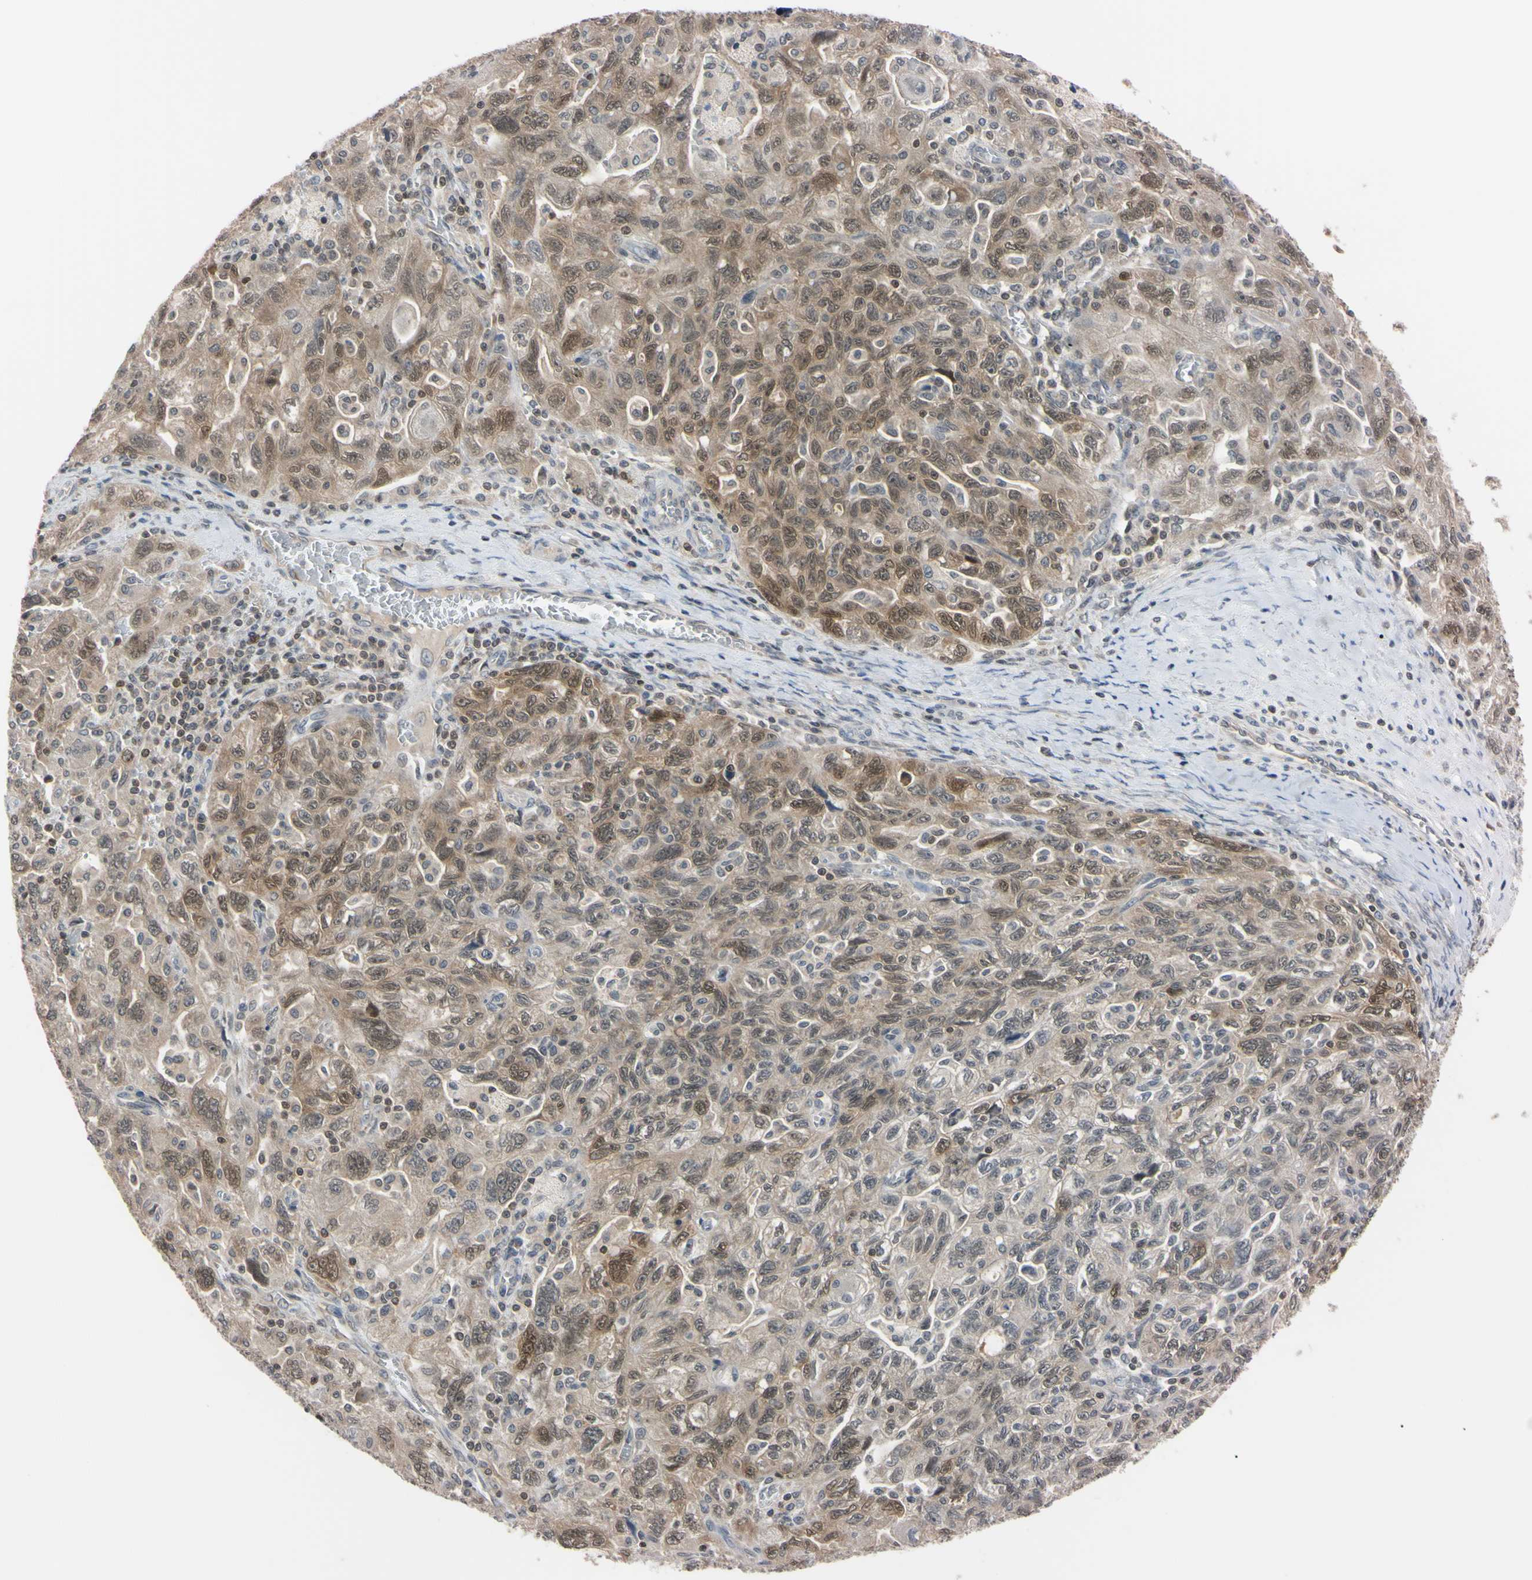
{"staining": {"intensity": "weak", "quantity": ">75%", "location": "cytoplasmic/membranous,nuclear"}, "tissue": "ovarian cancer", "cell_type": "Tumor cells", "image_type": "cancer", "snomed": [{"axis": "morphology", "description": "Carcinoma, NOS"}, {"axis": "morphology", "description": "Cystadenocarcinoma, serous, NOS"}, {"axis": "topography", "description": "Ovary"}], "caption": "A brown stain shows weak cytoplasmic/membranous and nuclear staining of a protein in carcinoma (ovarian) tumor cells.", "gene": "UBE2I", "patient": {"sex": "female", "age": 69}}